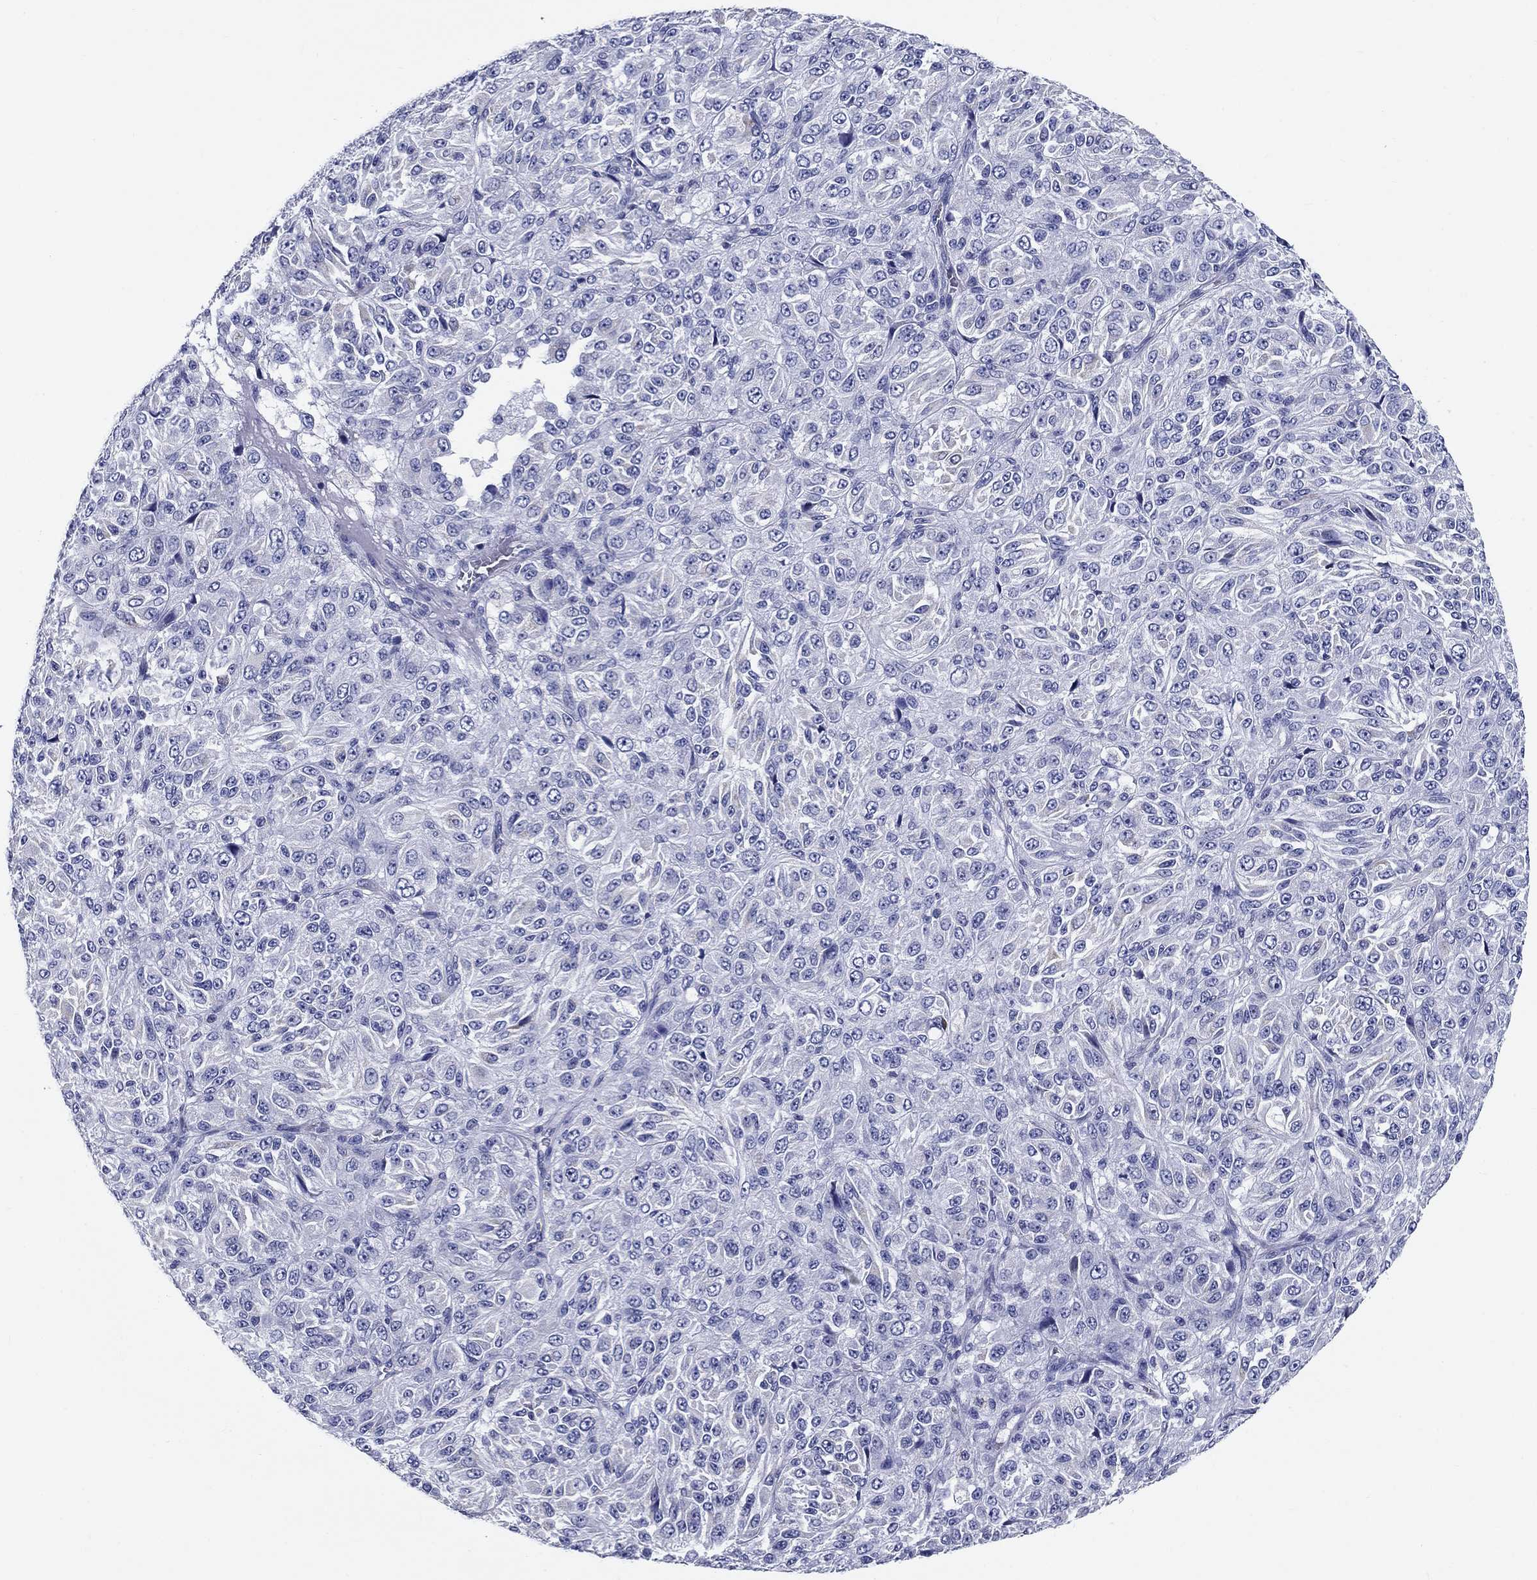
{"staining": {"intensity": "negative", "quantity": "none", "location": "none"}, "tissue": "melanoma", "cell_type": "Tumor cells", "image_type": "cancer", "snomed": [{"axis": "morphology", "description": "Malignant melanoma, Metastatic site"}, {"axis": "topography", "description": "Brain"}], "caption": "DAB immunohistochemical staining of human malignant melanoma (metastatic site) displays no significant staining in tumor cells.", "gene": "UPB1", "patient": {"sex": "female", "age": 56}}